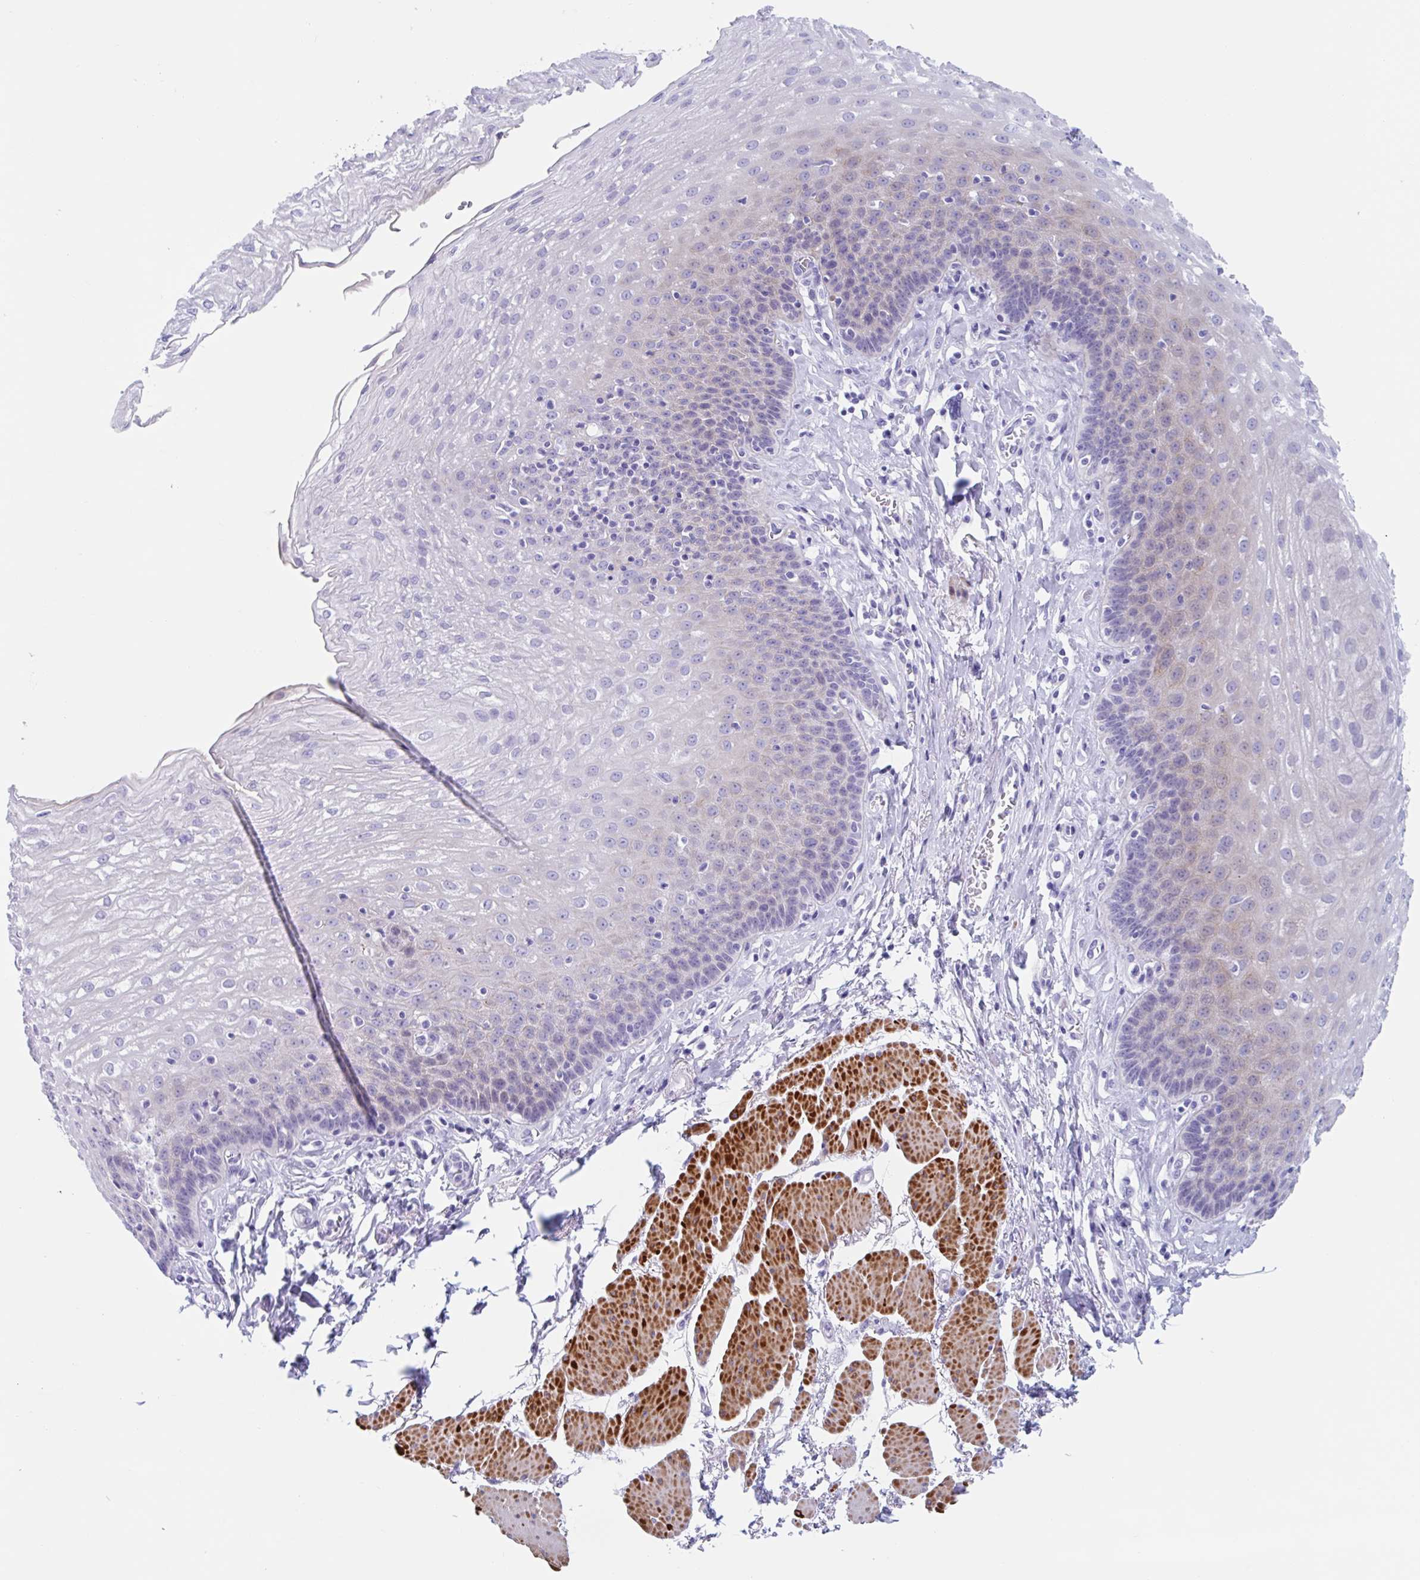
{"staining": {"intensity": "weak", "quantity": "25%-75%", "location": "cytoplasmic/membranous"}, "tissue": "esophagus", "cell_type": "Squamous epithelial cells", "image_type": "normal", "snomed": [{"axis": "morphology", "description": "Normal tissue, NOS"}, {"axis": "topography", "description": "Esophagus"}], "caption": "Immunohistochemical staining of normal human esophagus shows weak cytoplasmic/membranous protein staining in approximately 25%-75% of squamous epithelial cells.", "gene": "CPTP", "patient": {"sex": "female", "age": 81}}